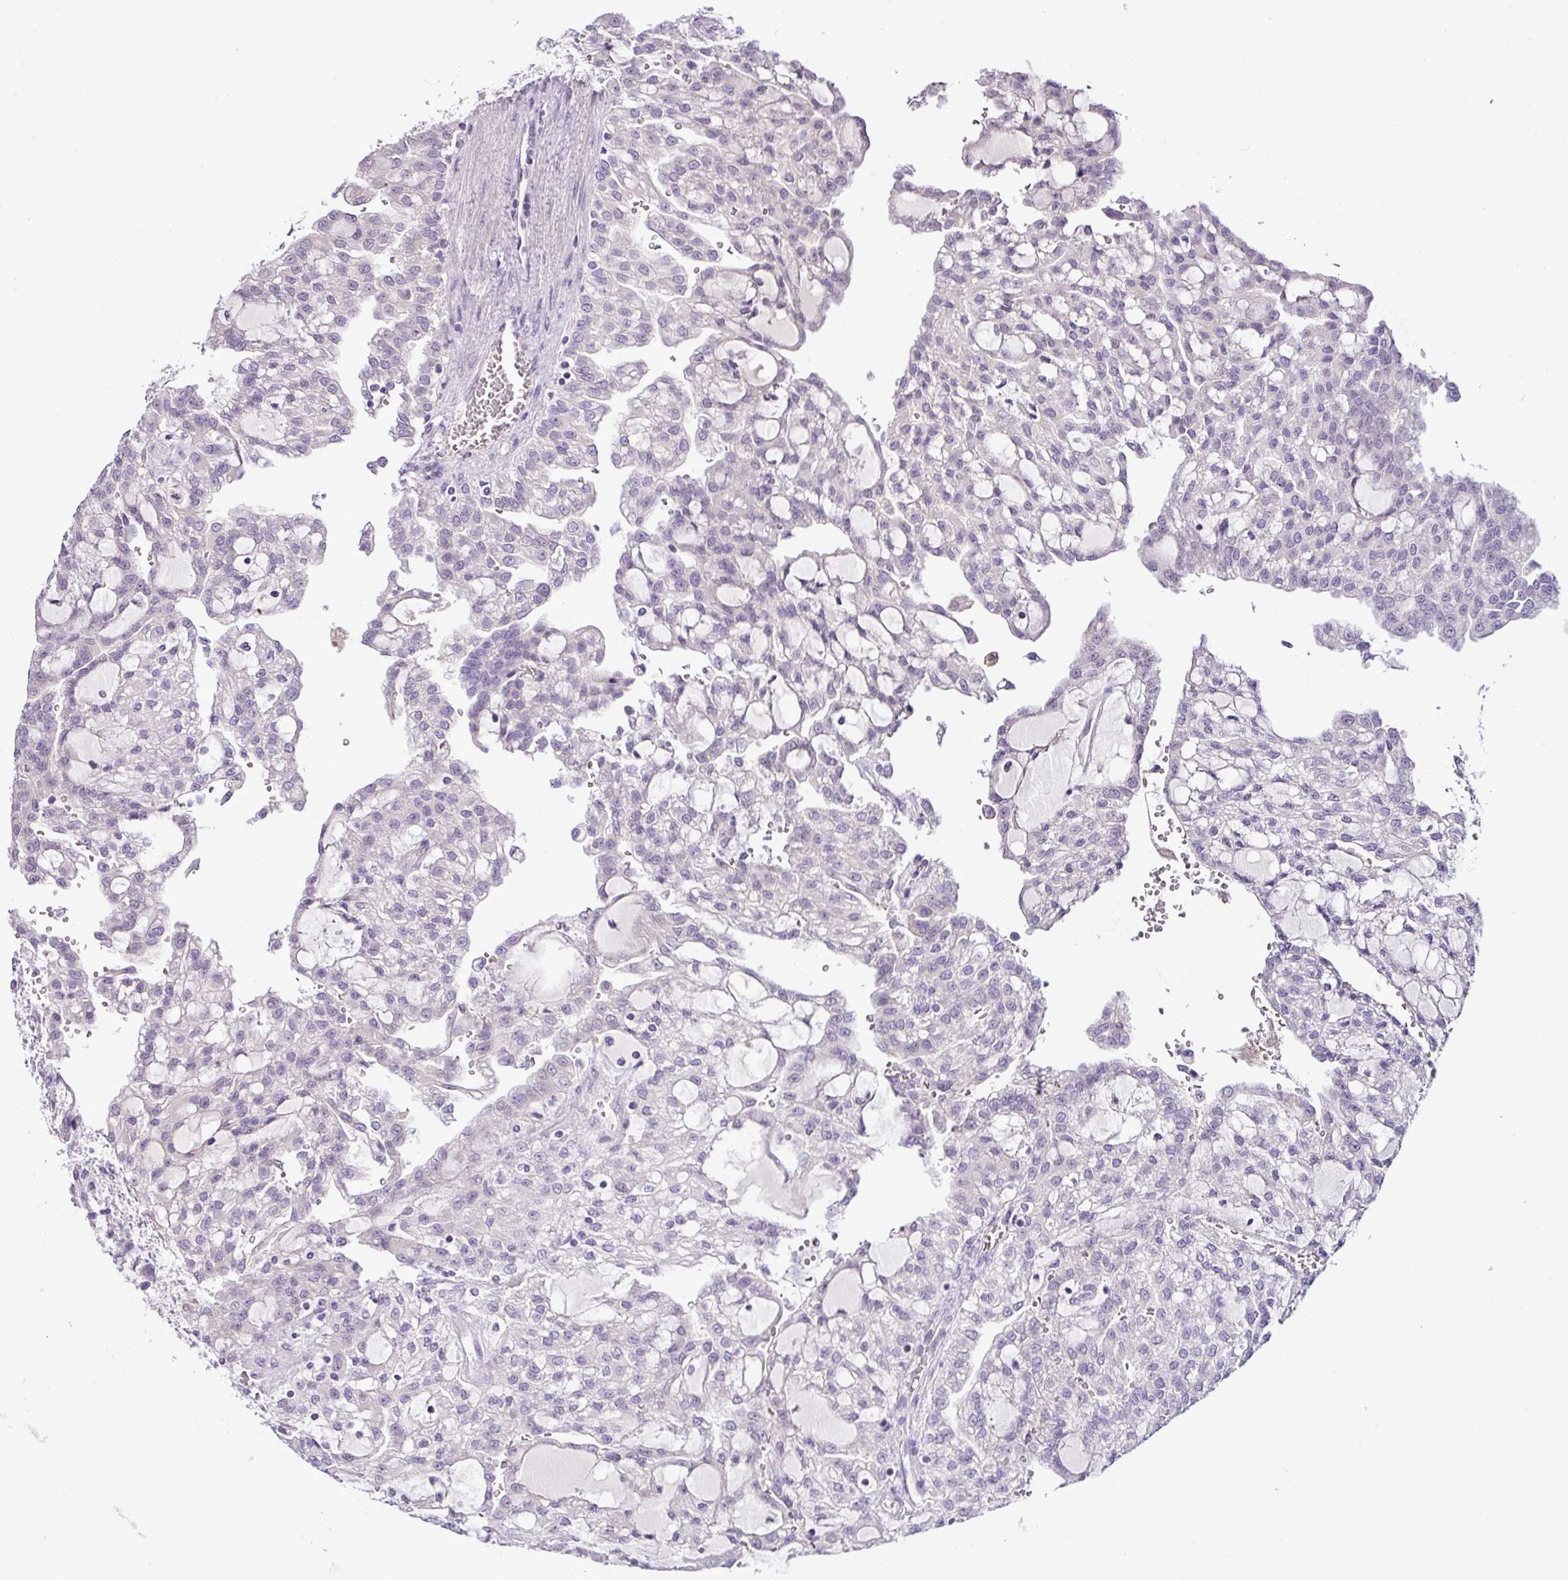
{"staining": {"intensity": "negative", "quantity": "none", "location": "none"}, "tissue": "renal cancer", "cell_type": "Tumor cells", "image_type": "cancer", "snomed": [{"axis": "morphology", "description": "Adenocarcinoma, NOS"}, {"axis": "topography", "description": "Kidney"}], "caption": "Immunohistochemistry (IHC) photomicrograph of adenocarcinoma (renal) stained for a protein (brown), which shows no expression in tumor cells.", "gene": "TEX30", "patient": {"sex": "male", "age": 63}}